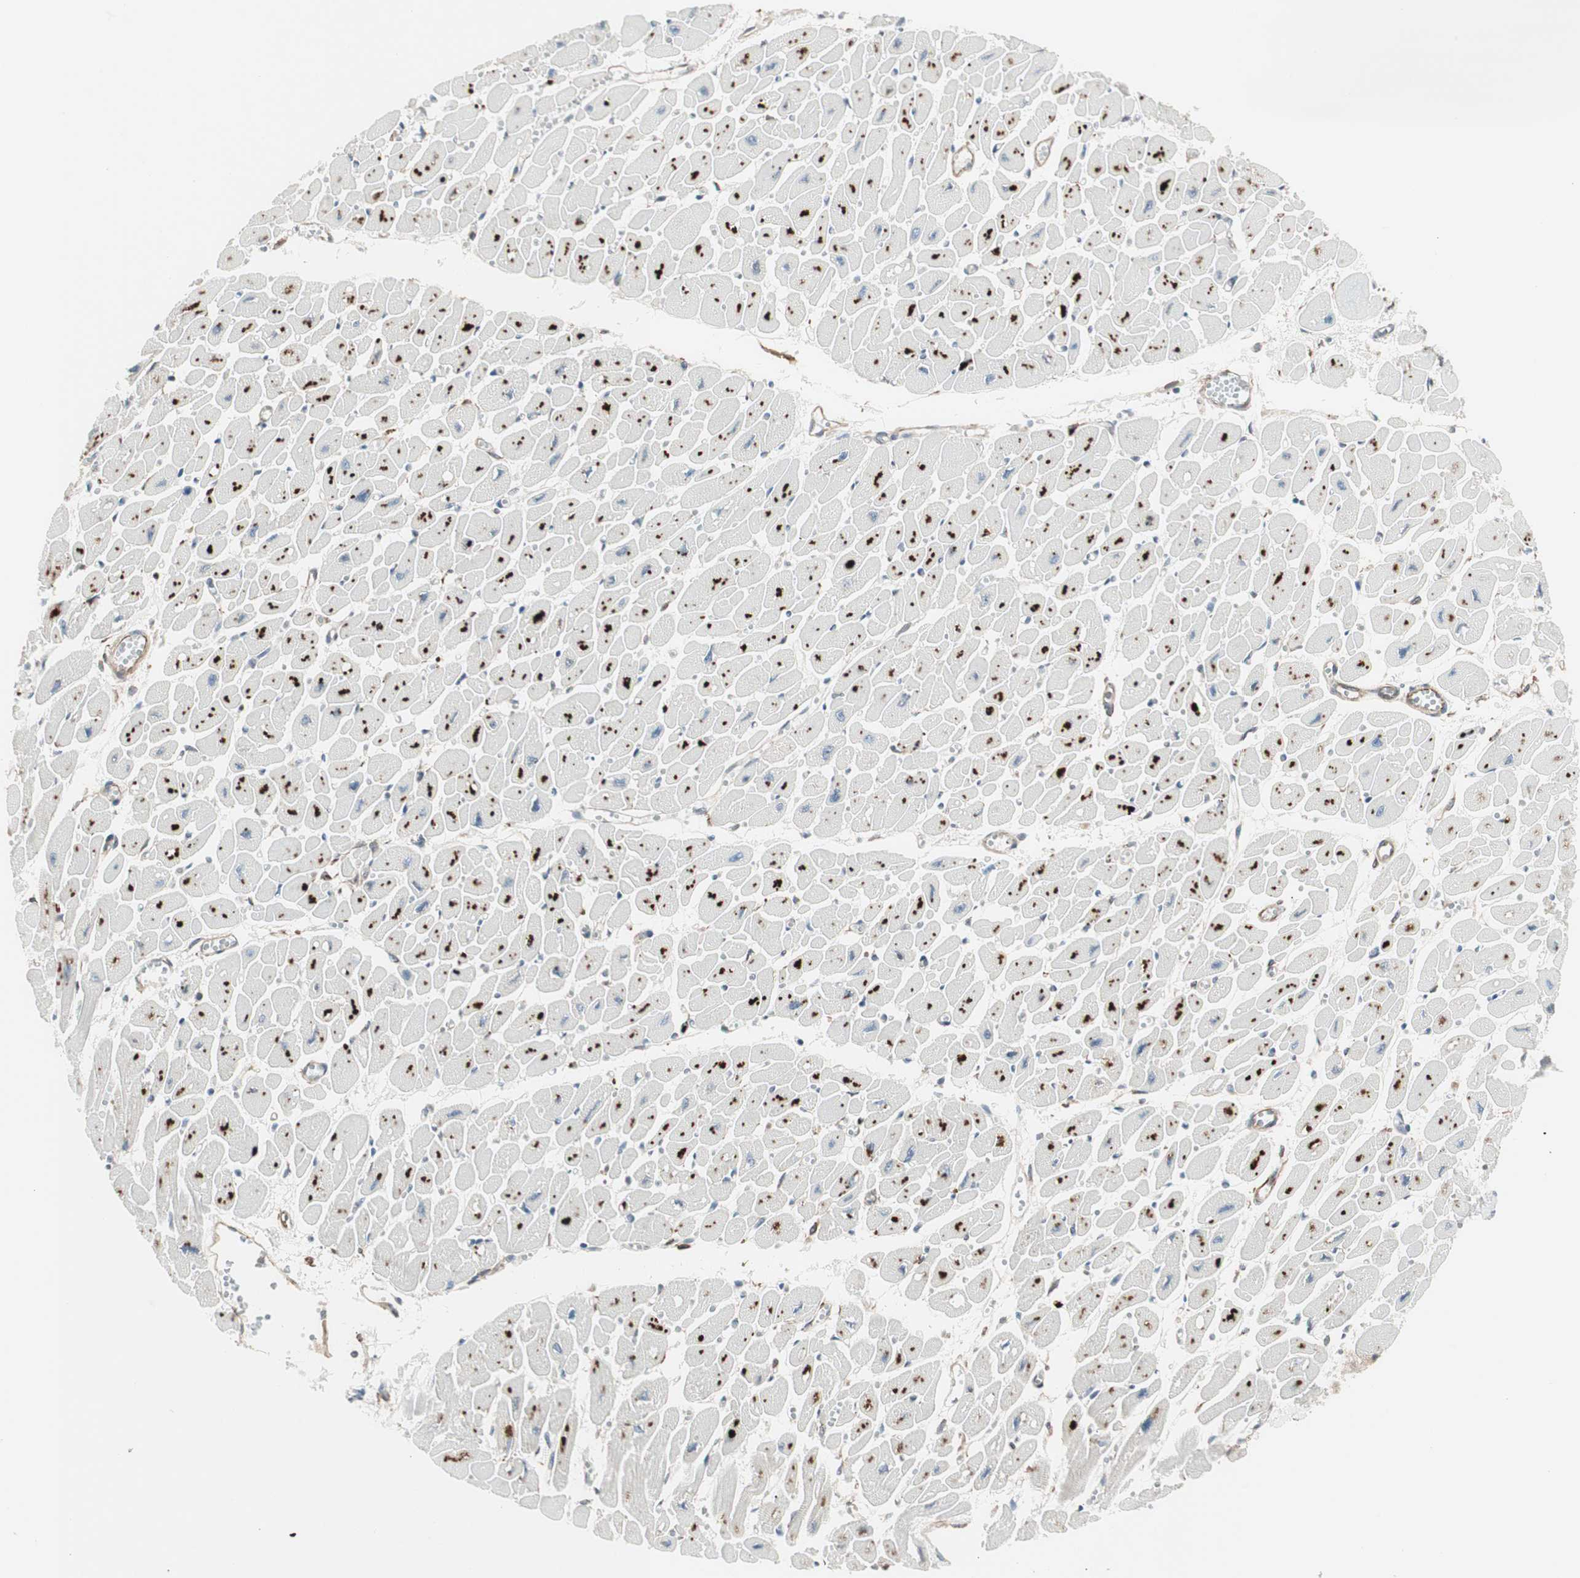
{"staining": {"intensity": "moderate", "quantity": "25%-75%", "location": "cytoplasmic/membranous"}, "tissue": "heart muscle", "cell_type": "Cardiomyocytes", "image_type": "normal", "snomed": [{"axis": "morphology", "description": "Normal tissue, NOS"}, {"axis": "topography", "description": "Heart"}], "caption": "A brown stain highlights moderate cytoplasmic/membranous staining of a protein in cardiomyocytes of benign human heart muscle.", "gene": "MAD2L2", "patient": {"sex": "female", "age": 54}}